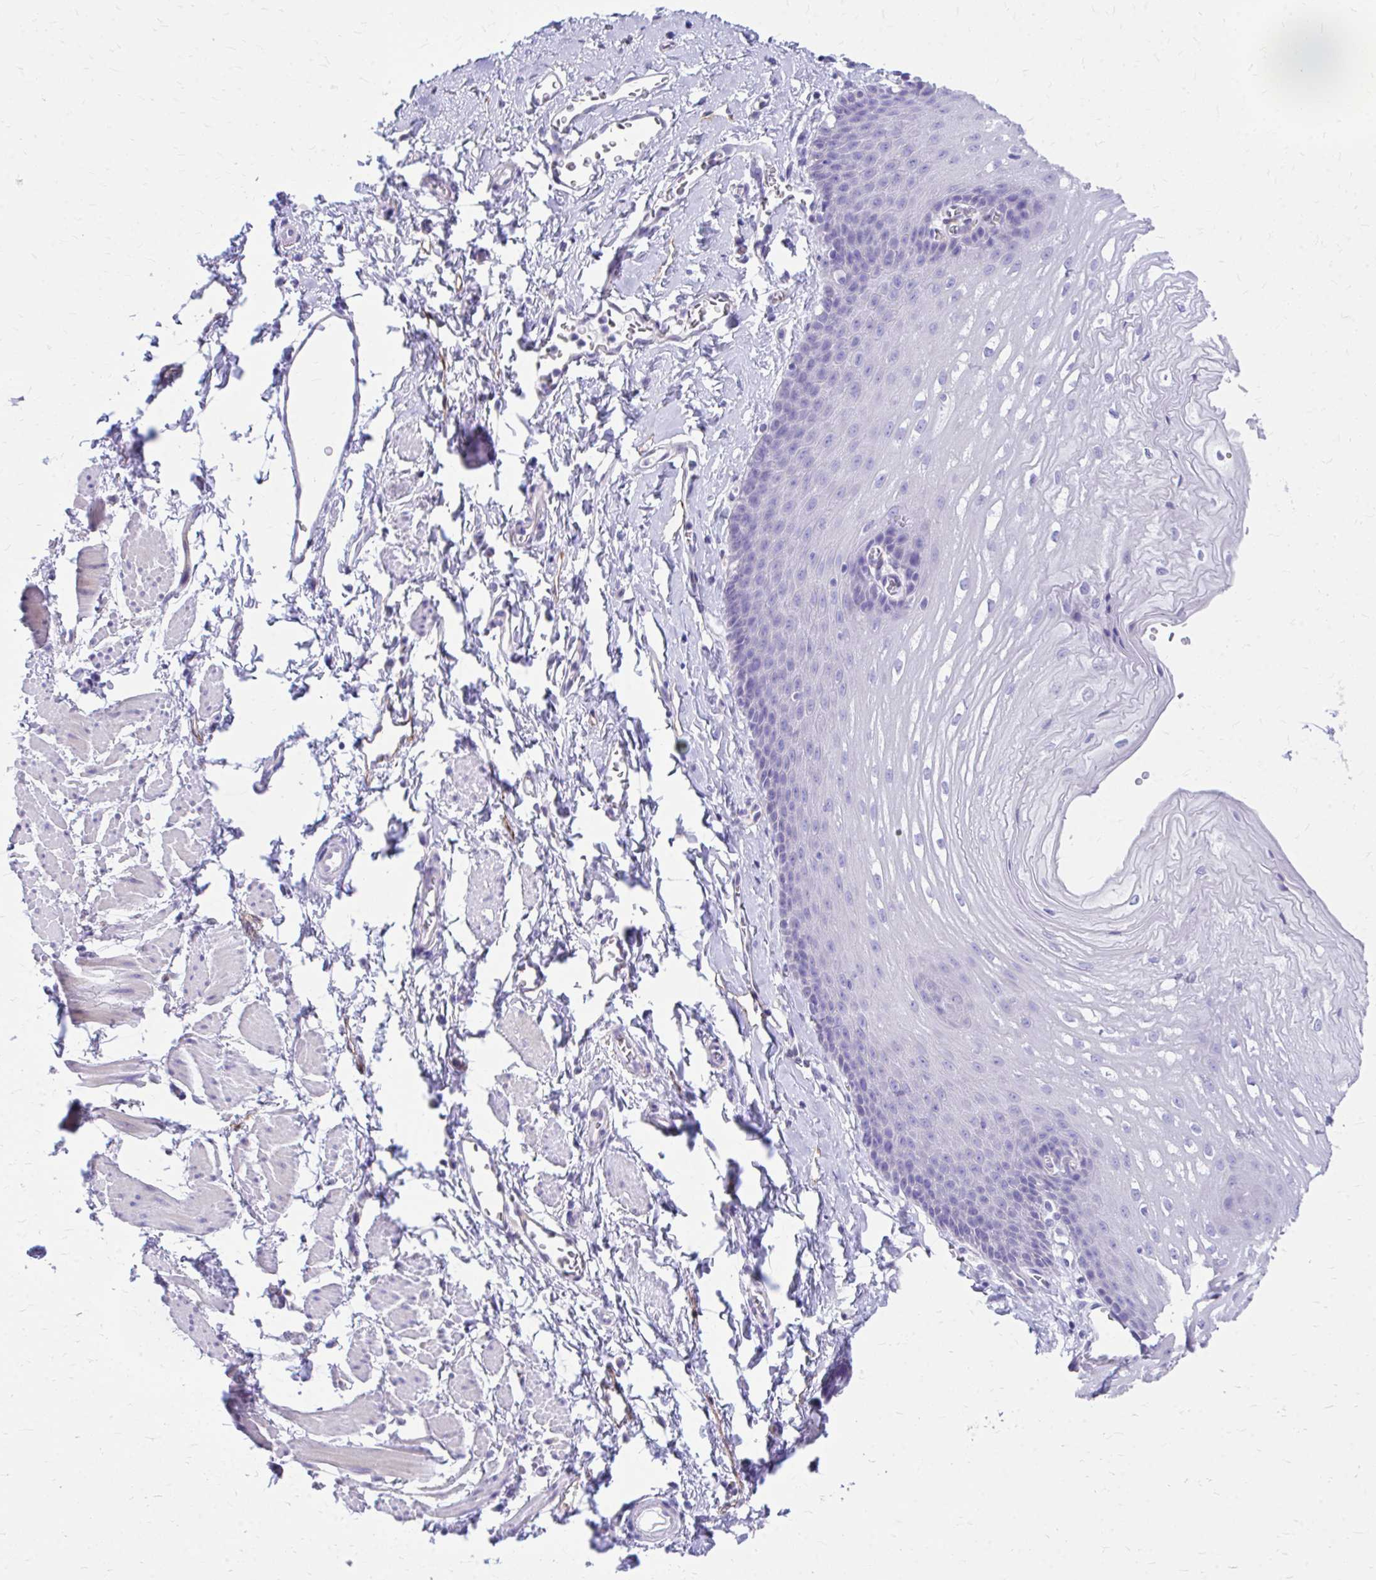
{"staining": {"intensity": "negative", "quantity": "none", "location": "none"}, "tissue": "esophagus", "cell_type": "Squamous epithelial cells", "image_type": "normal", "snomed": [{"axis": "morphology", "description": "Normal tissue, NOS"}, {"axis": "topography", "description": "Esophagus"}], "caption": "Protein analysis of benign esophagus reveals no significant expression in squamous epithelial cells. (DAB IHC with hematoxylin counter stain).", "gene": "ENSG00000285953", "patient": {"sex": "male", "age": 70}}